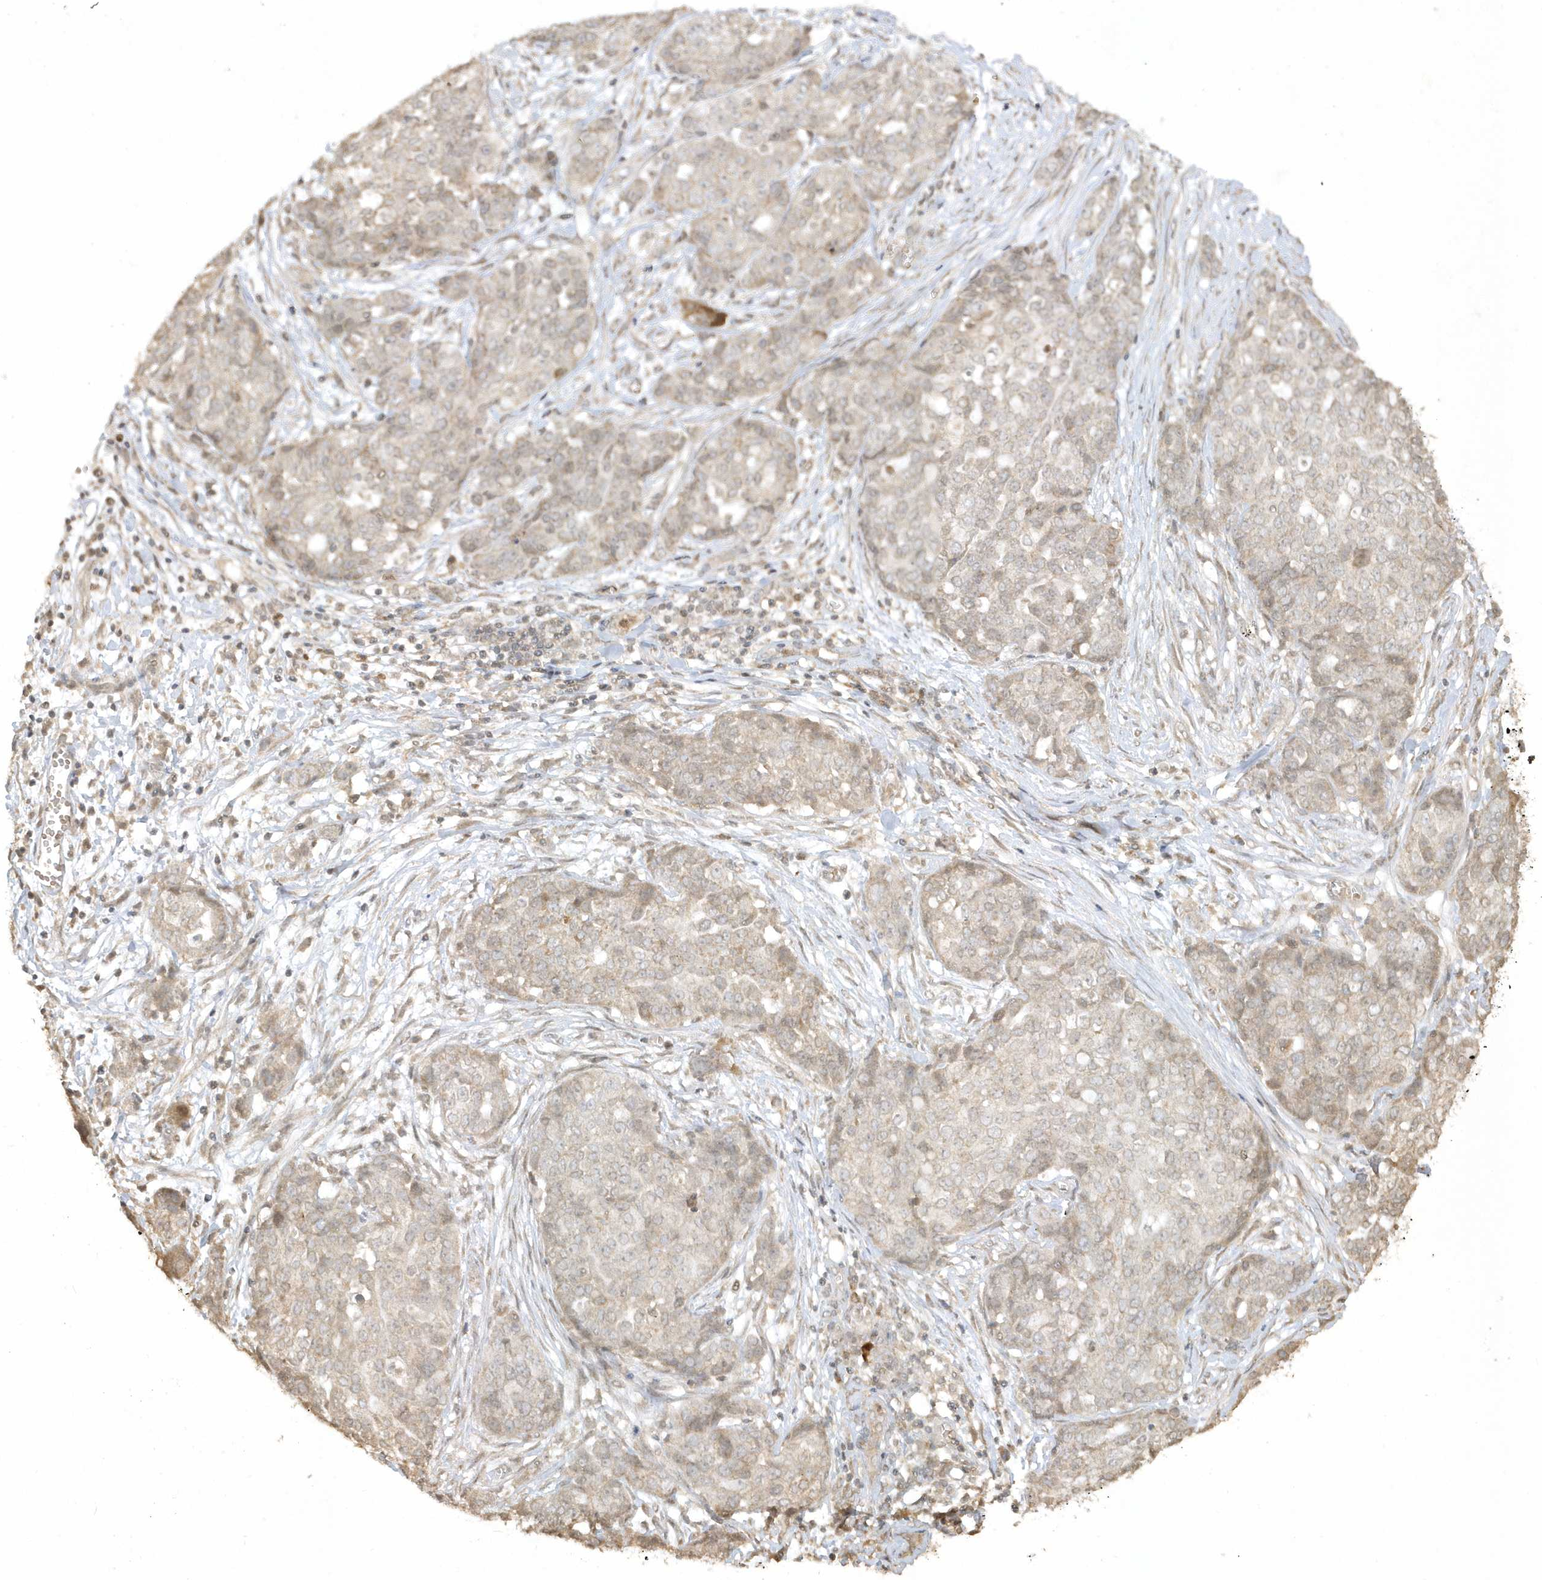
{"staining": {"intensity": "weak", "quantity": "<25%", "location": "cytoplasmic/membranous"}, "tissue": "ovarian cancer", "cell_type": "Tumor cells", "image_type": "cancer", "snomed": [{"axis": "morphology", "description": "Cystadenocarcinoma, serous, NOS"}, {"axis": "topography", "description": "Soft tissue"}, {"axis": "topography", "description": "Ovary"}], "caption": "Protein analysis of ovarian cancer (serous cystadenocarcinoma) reveals no significant expression in tumor cells.", "gene": "ZNF213", "patient": {"sex": "female", "age": 57}}